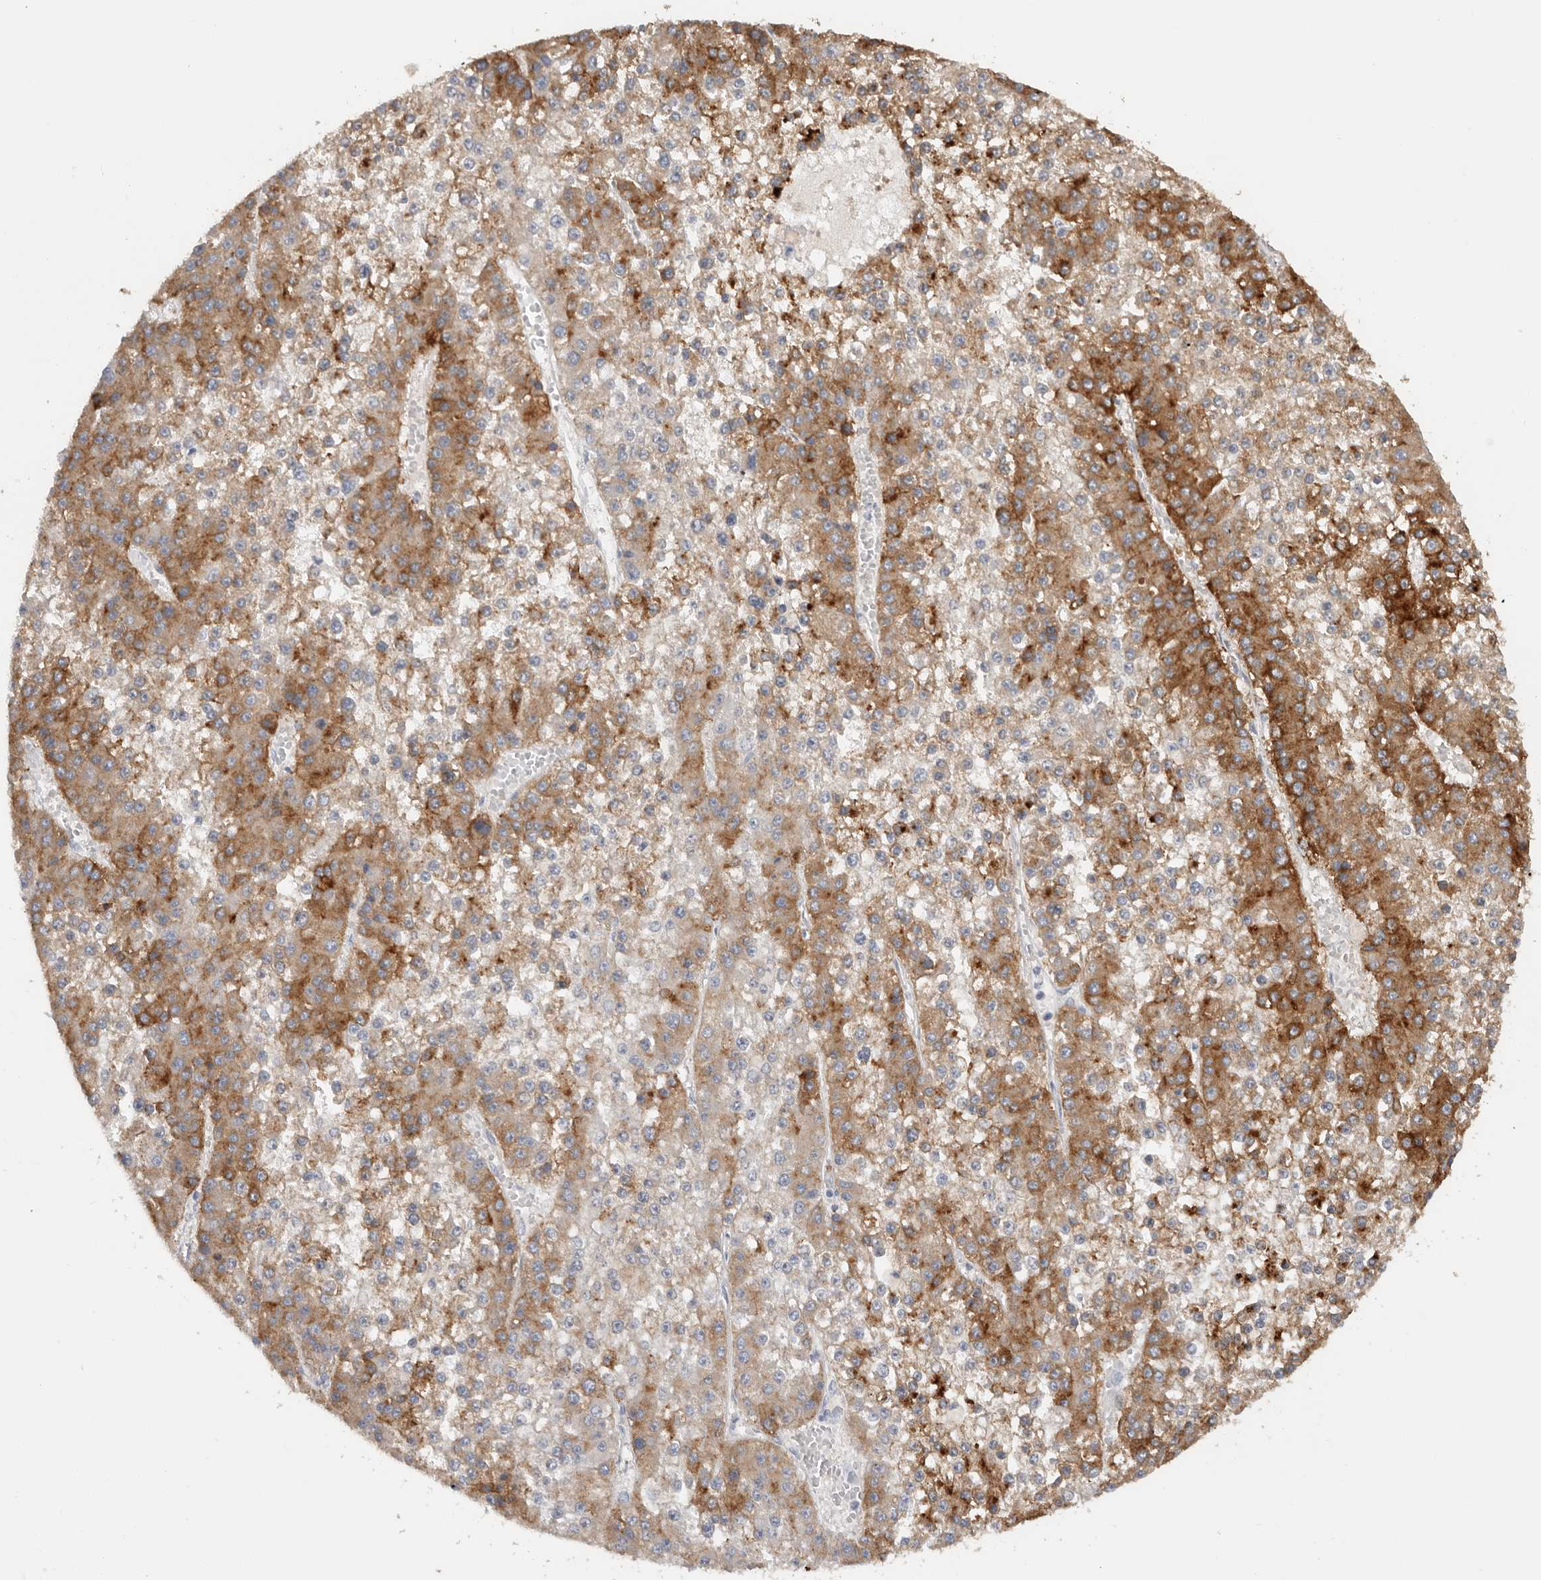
{"staining": {"intensity": "moderate", "quantity": ">75%", "location": "cytoplasmic/membranous"}, "tissue": "liver cancer", "cell_type": "Tumor cells", "image_type": "cancer", "snomed": [{"axis": "morphology", "description": "Carcinoma, Hepatocellular, NOS"}, {"axis": "topography", "description": "Liver"}], "caption": "High-magnification brightfield microscopy of liver hepatocellular carcinoma stained with DAB (3,3'-diaminobenzidine) (brown) and counterstained with hematoxylin (blue). tumor cells exhibit moderate cytoplasmic/membranous staining is identified in about>75% of cells.", "gene": "TFRC", "patient": {"sex": "female", "age": 73}}